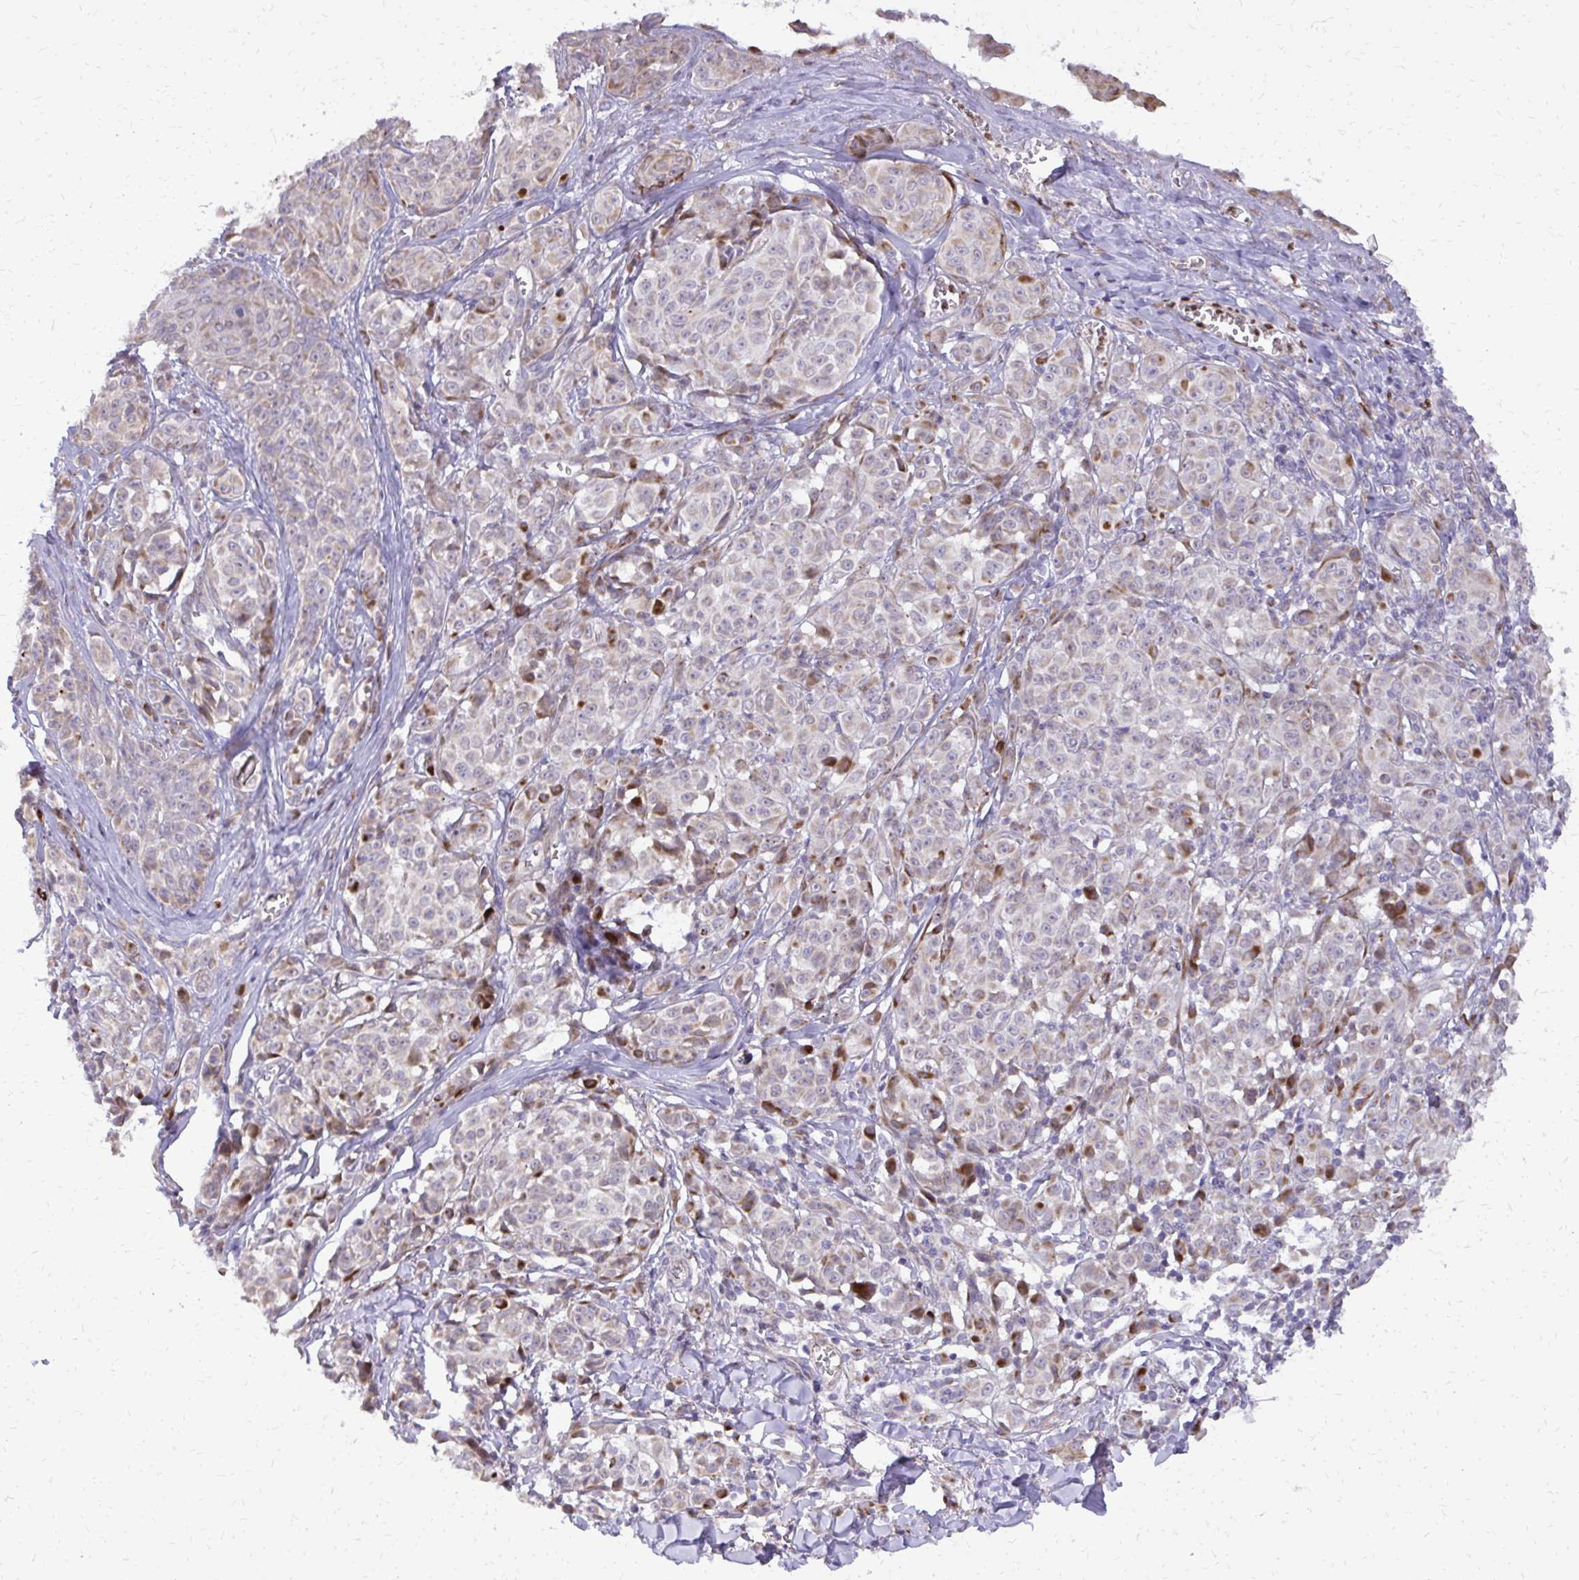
{"staining": {"intensity": "negative", "quantity": "none", "location": "none"}, "tissue": "melanoma", "cell_type": "Tumor cells", "image_type": "cancer", "snomed": [{"axis": "morphology", "description": "Malignant melanoma, NOS"}, {"axis": "topography", "description": "Skin"}], "caption": "This photomicrograph is of malignant melanoma stained with immunohistochemistry to label a protein in brown with the nuclei are counter-stained blue. There is no positivity in tumor cells.", "gene": "ABCC3", "patient": {"sex": "female", "age": 43}}